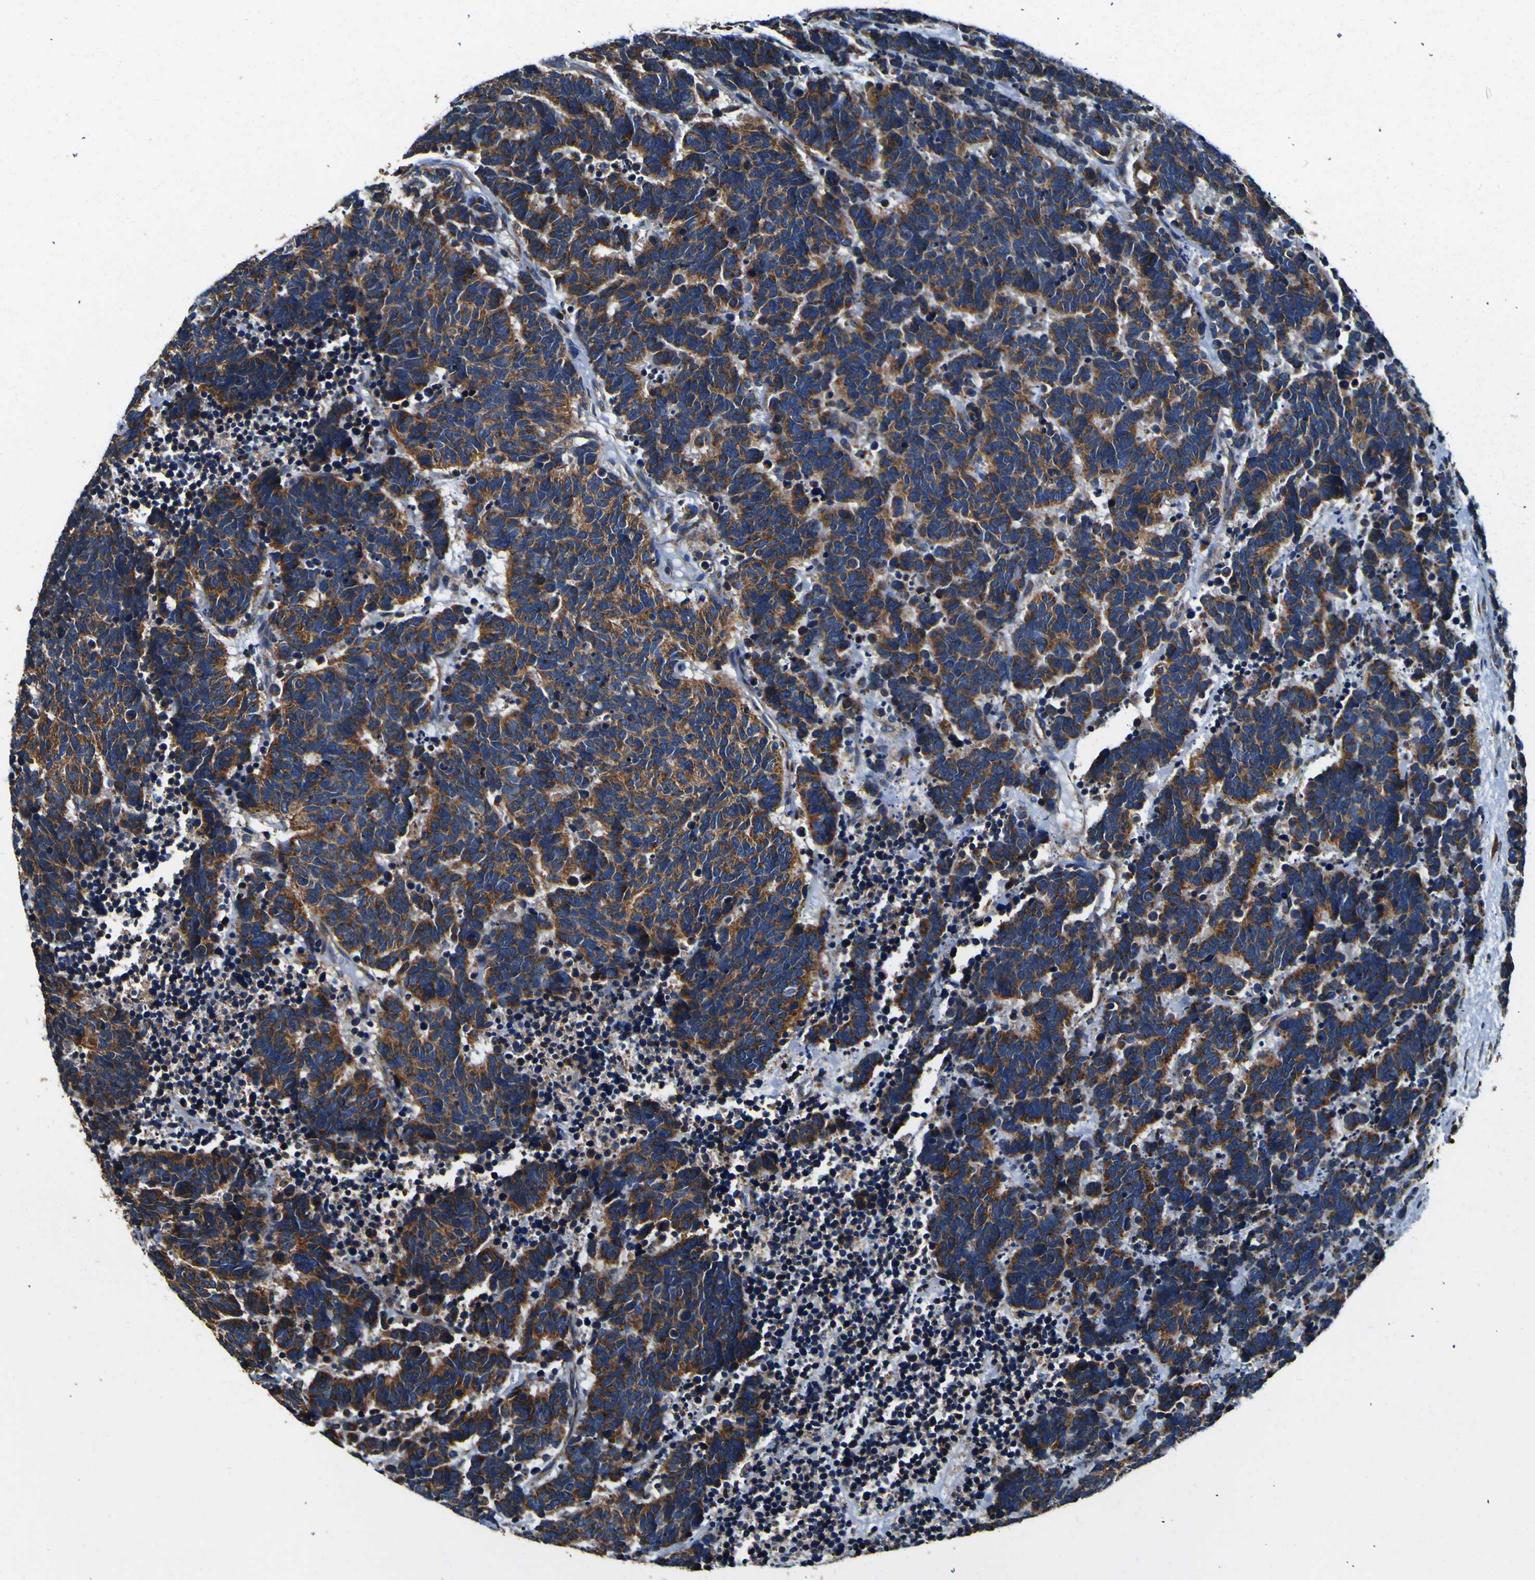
{"staining": {"intensity": "strong", "quantity": ">75%", "location": "cytoplasmic/membranous"}, "tissue": "carcinoid", "cell_type": "Tumor cells", "image_type": "cancer", "snomed": [{"axis": "morphology", "description": "Carcinoma, NOS"}, {"axis": "morphology", "description": "Carcinoid, malignant, NOS"}, {"axis": "topography", "description": "Urinary bladder"}], "caption": "Immunohistochemistry image of neoplastic tissue: carcinoid stained using IHC shows high levels of strong protein expression localized specifically in the cytoplasmic/membranous of tumor cells, appearing as a cytoplasmic/membranous brown color.", "gene": "INPP5A", "patient": {"sex": "male", "age": 57}}